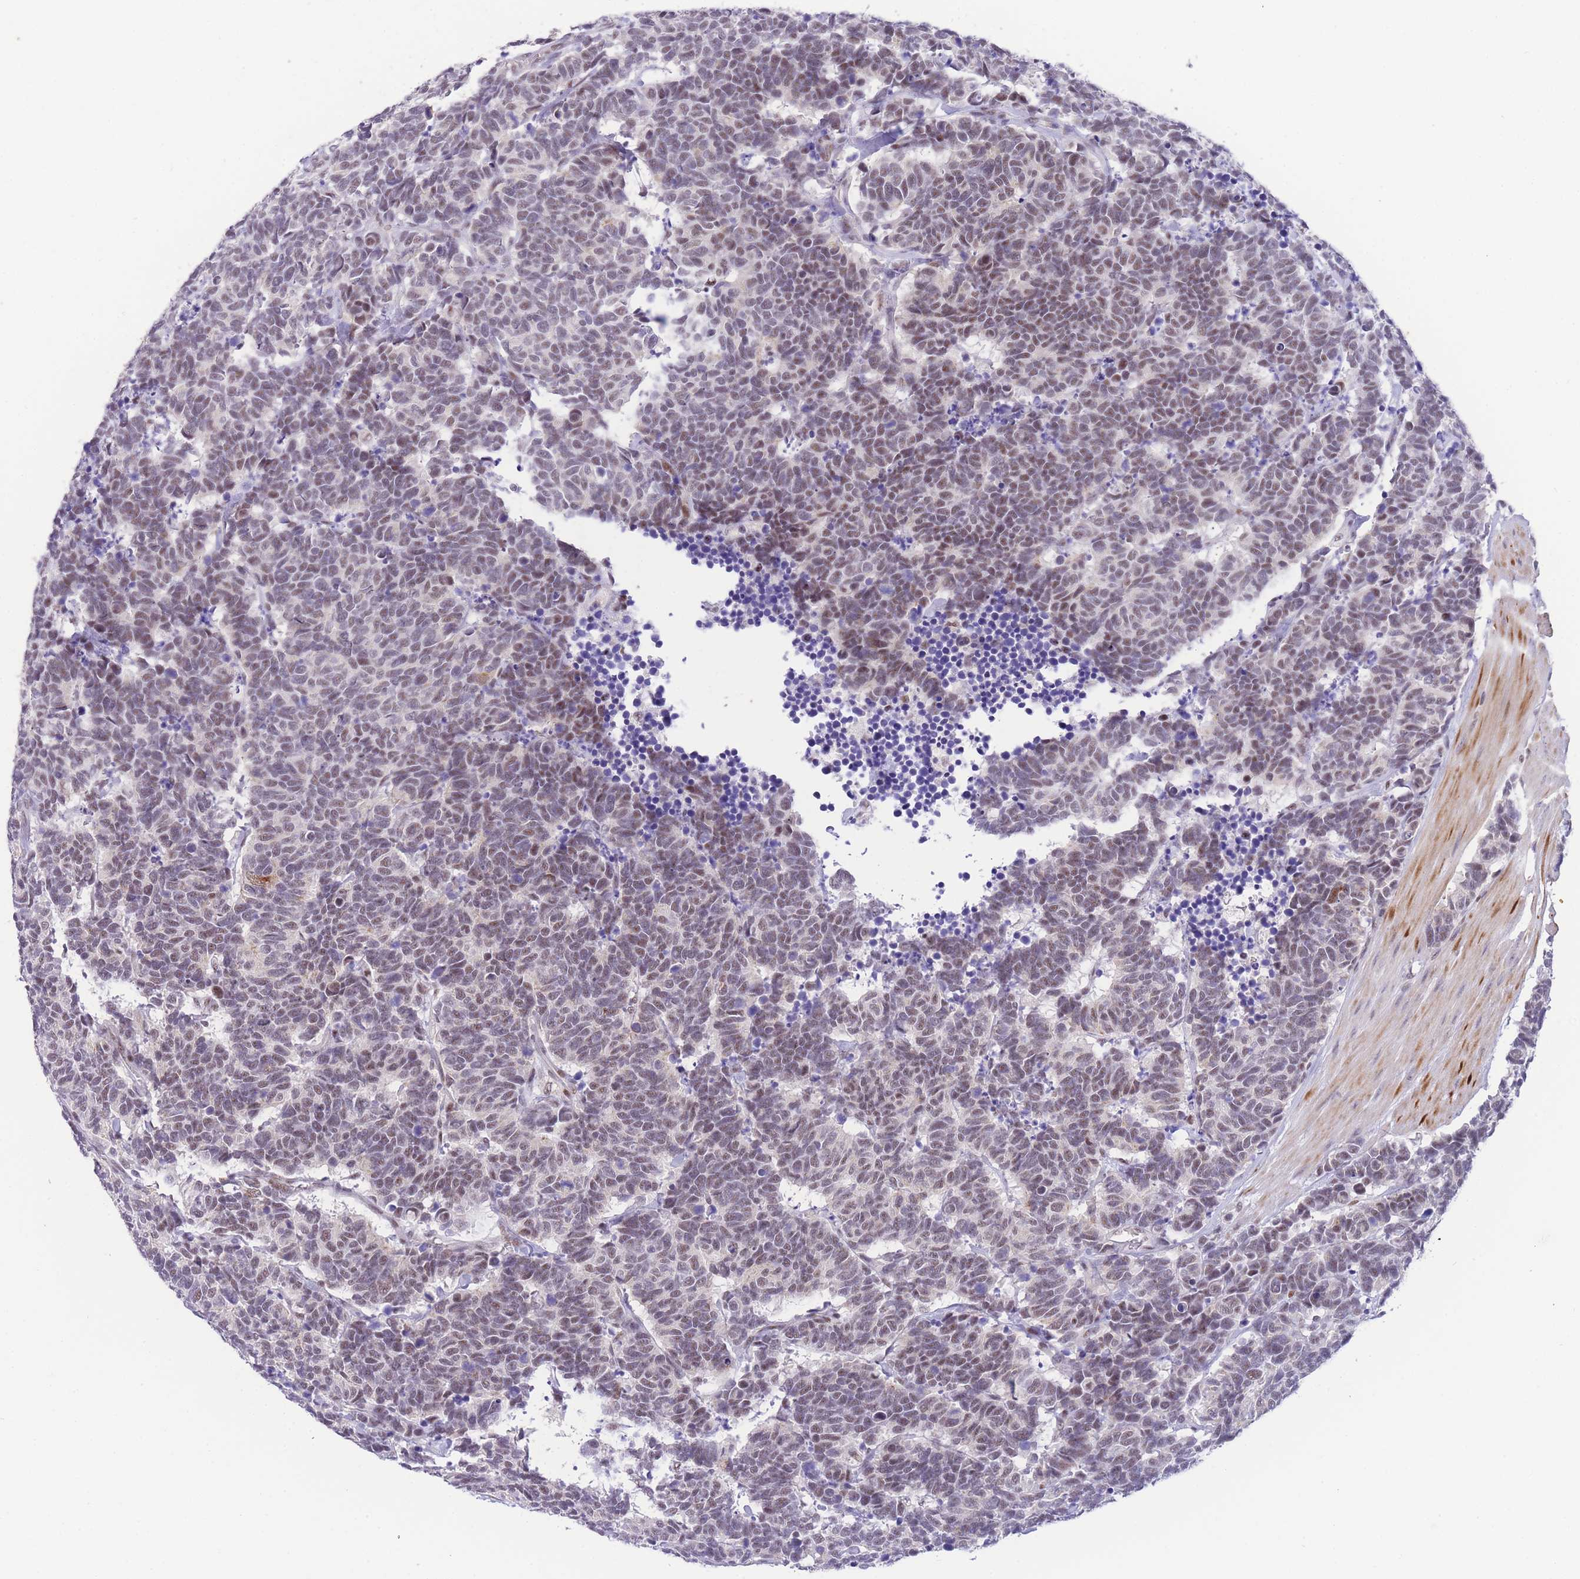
{"staining": {"intensity": "weak", "quantity": "25%-75%", "location": "nuclear"}, "tissue": "carcinoid", "cell_type": "Tumor cells", "image_type": "cancer", "snomed": [{"axis": "morphology", "description": "Carcinoma, NOS"}, {"axis": "morphology", "description": "Carcinoid, malignant, NOS"}, {"axis": "topography", "description": "Urinary bladder"}], "caption": "The immunohistochemical stain shows weak nuclear staining in tumor cells of carcinoid tissue.", "gene": "SLC35F2", "patient": {"sex": "male", "age": 57}}